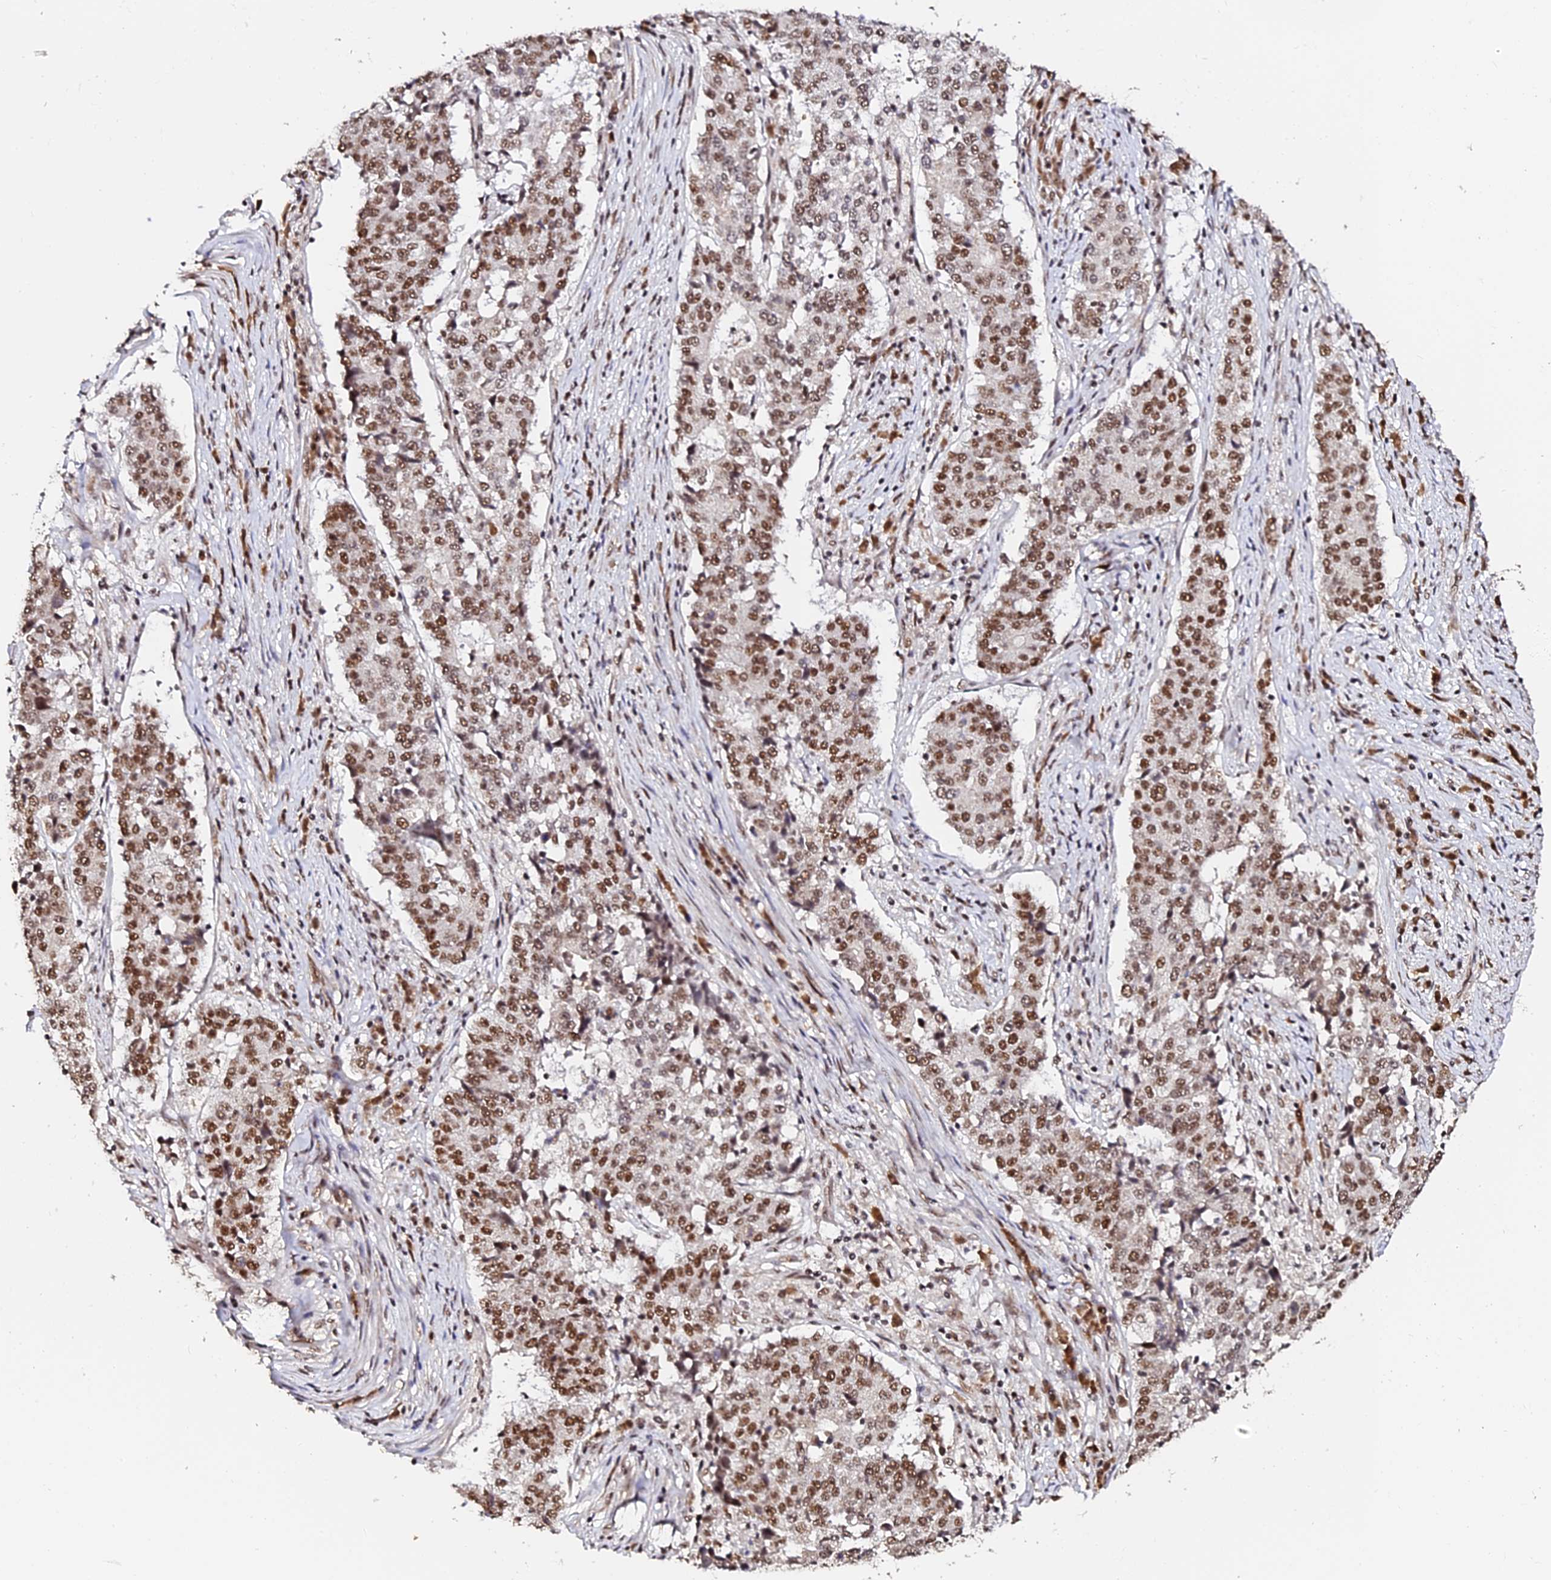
{"staining": {"intensity": "moderate", "quantity": ">75%", "location": "nuclear"}, "tissue": "stomach cancer", "cell_type": "Tumor cells", "image_type": "cancer", "snomed": [{"axis": "morphology", "description": "Adenocarcinoma, NOS"}, {"axis": "topography", "description": "Stomach"}], "caption": "Protein expression by IHC demonstrates moderate nuclear positivity in approximately >75% of tumor cells in stomach cancer.", "gene": "MCRS1", "patient": {"sex": "male", "age": 59}}